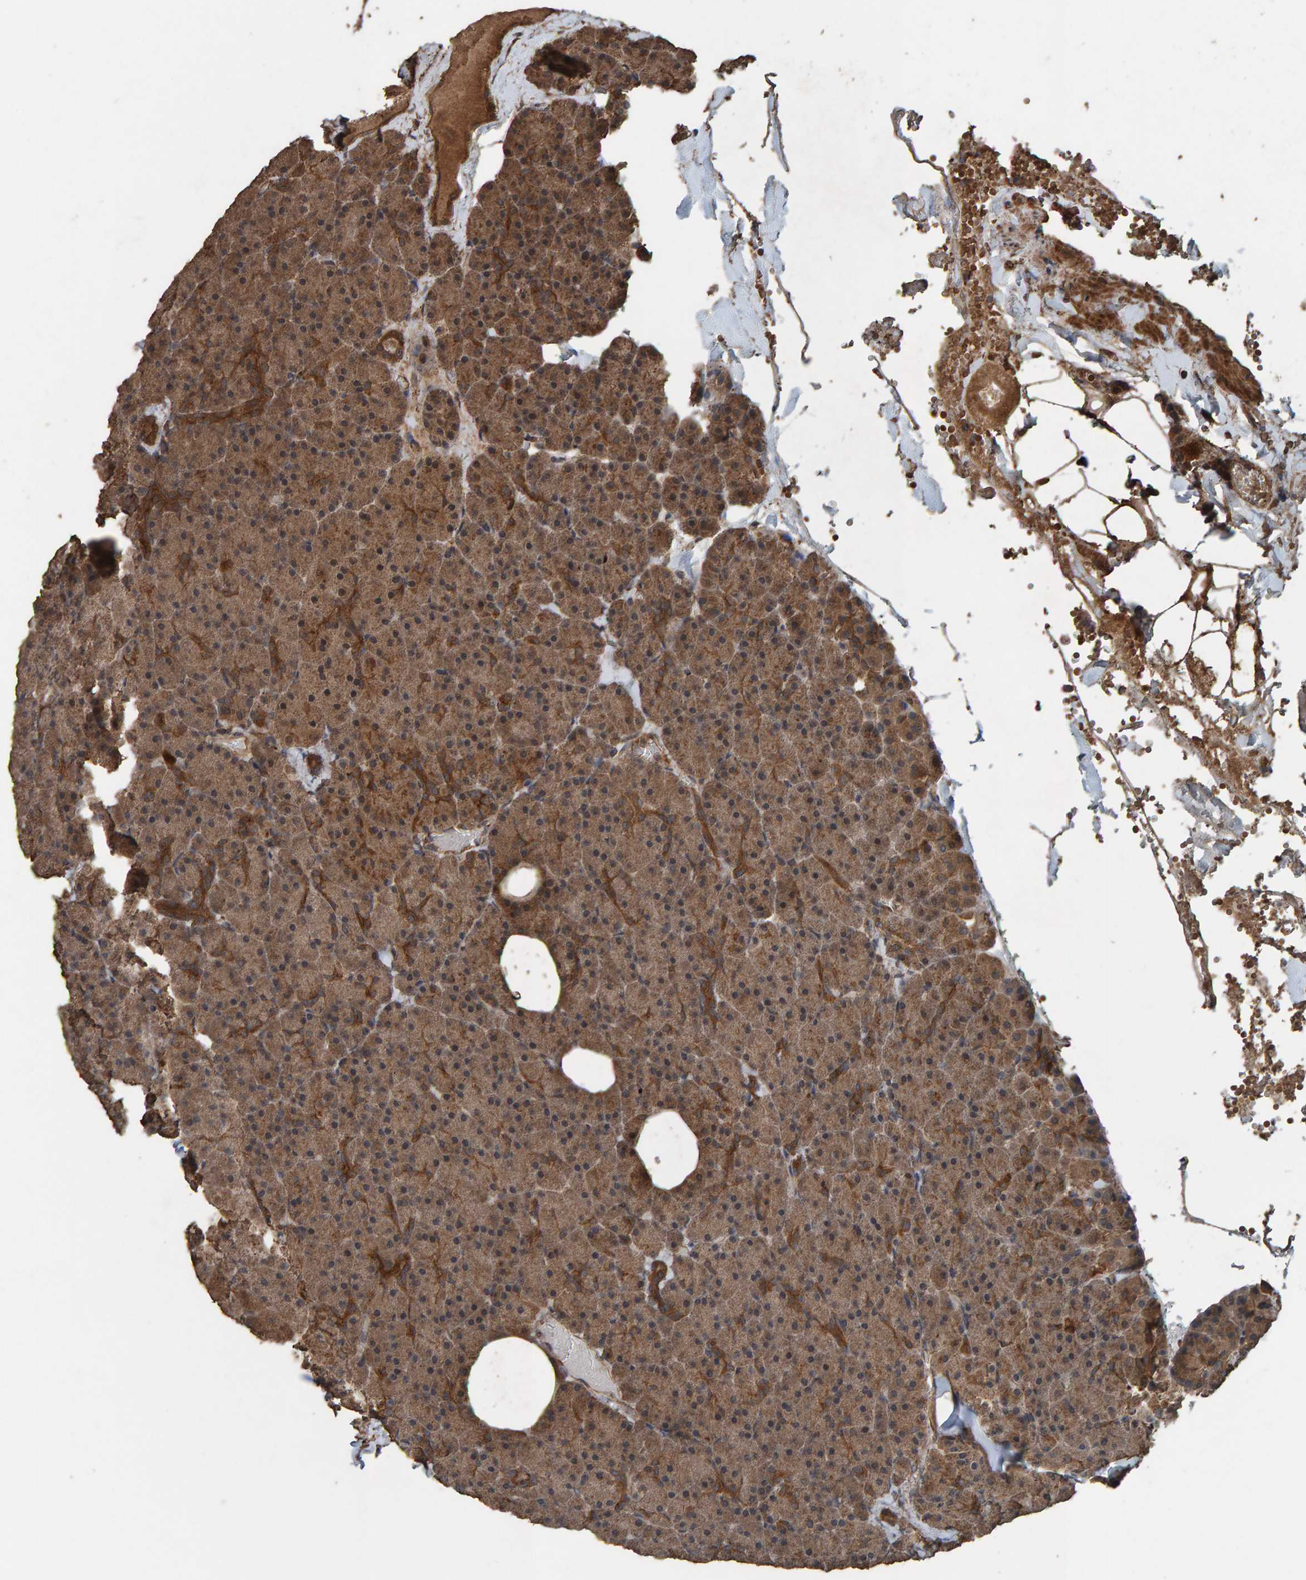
{"staining": {"intensity": "moderate", "quantity": ">75%", "location": "cytoplasmic/membranous"}, "tissue": "pancreas", "cell_type": "Exocrine glandular cells", "image_type": "normal", "snomed": [{"axis": "morphology", "description": "Normal tissue, NOS"}, {"axis": "morphology", "description": "Carcinoid, malignant, NOS"}, {"axis": "topography", "description": "Pancreas"}], "caption": "Exocrine glandular cells reveal moderate cytoplasmic/membranous staining in approximately >75% of cells in benign pancreas.", "gene": "DUS1L", "patient": {"sex": "female", "age": 35}}